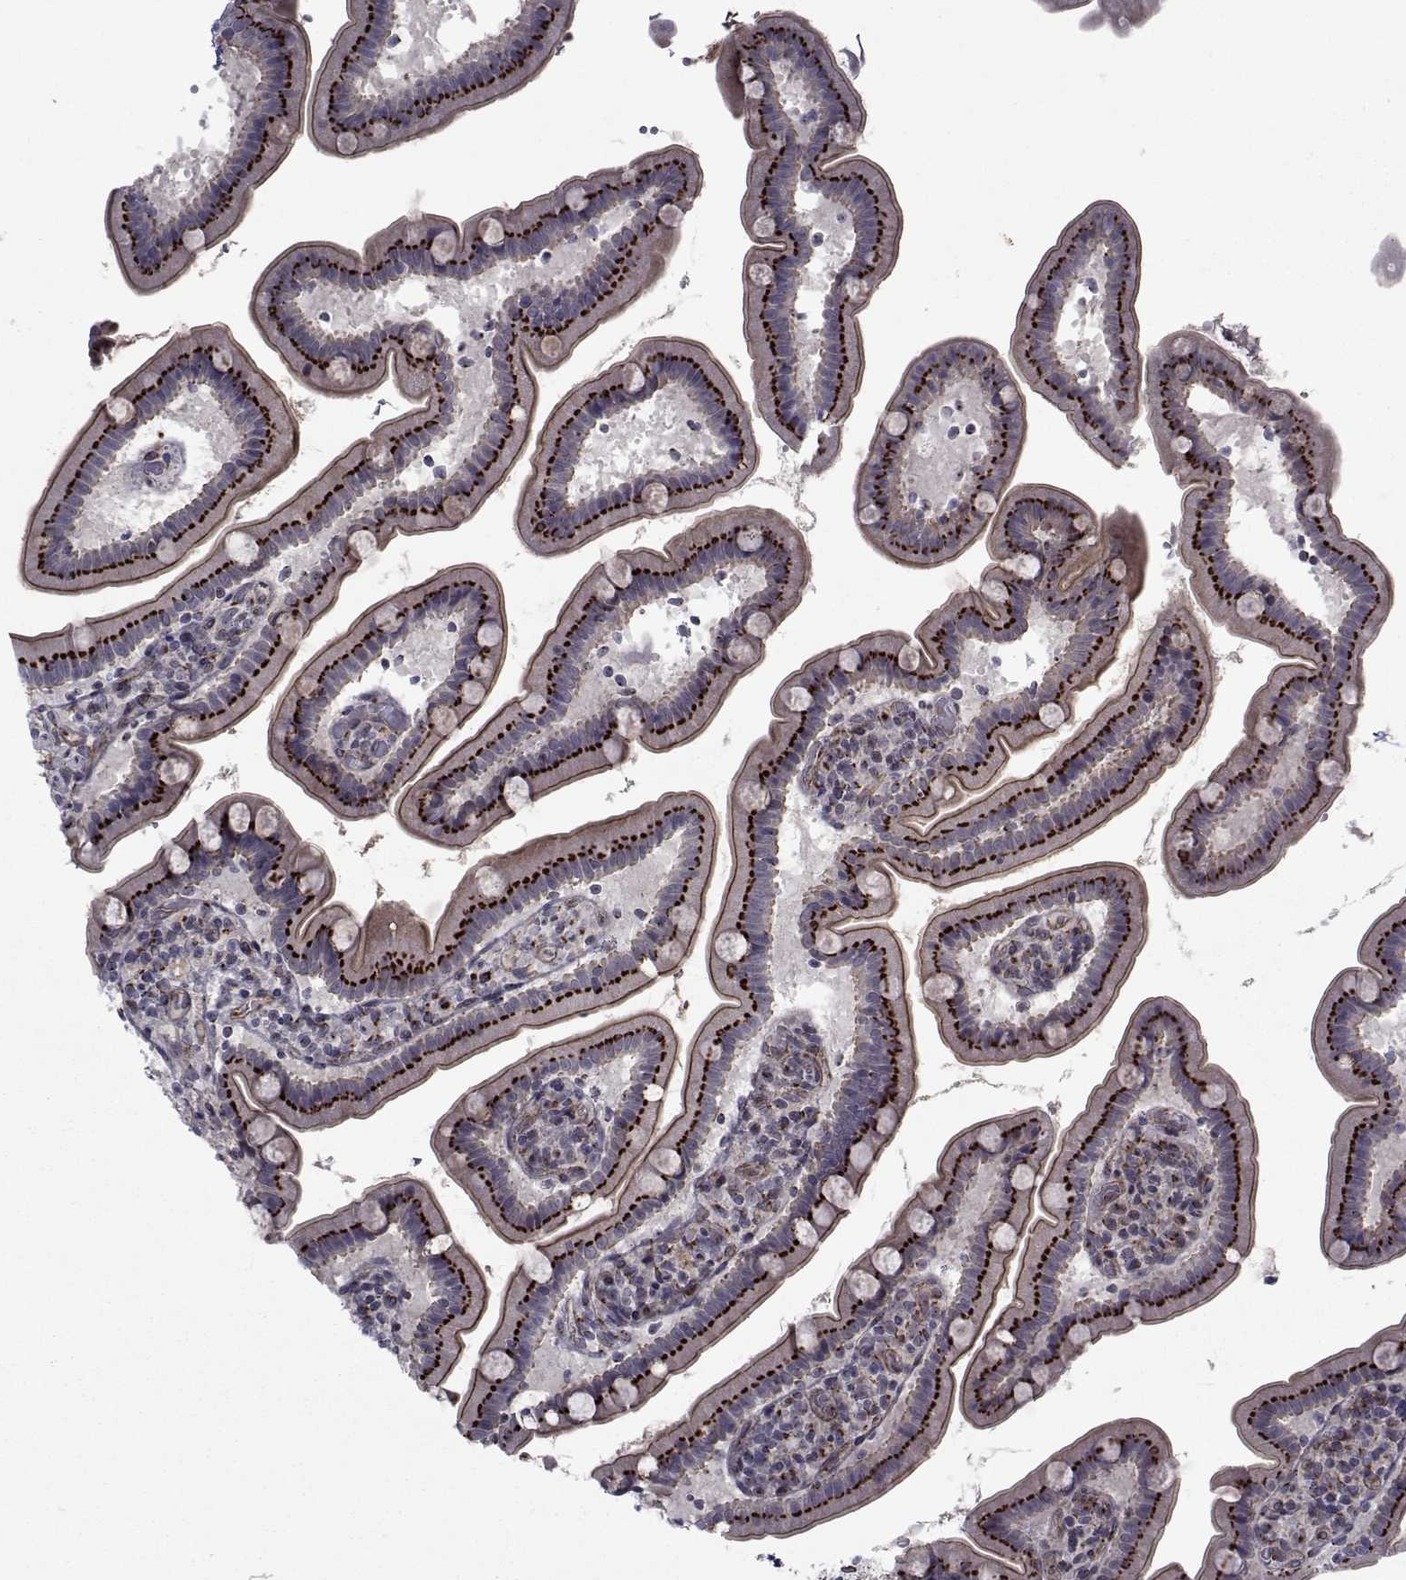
{"staining": {"intensity": "strong", "quantity": ">75%", "location": "cytoplasmic/membranous"}, "tissue": "small intestine", "cell_type": "Glandular cells", "image_type": "normal", "snomed": [{"axis": "morphology", "description": "Normal tissue, NOS"}, {"axis": "topography", "description": "Small intestine"}], "caption": "Glandular cells reveal high levels of strong cytoplasmic/membranous staining in about >75% of cells in unremarkable small intestine. Immunohistochemistry stains the protein of interest in brown and the nuclei are stained blue.", "gene": "ATP6V1C2", "patient": {"sex": "male", "age": 66}}